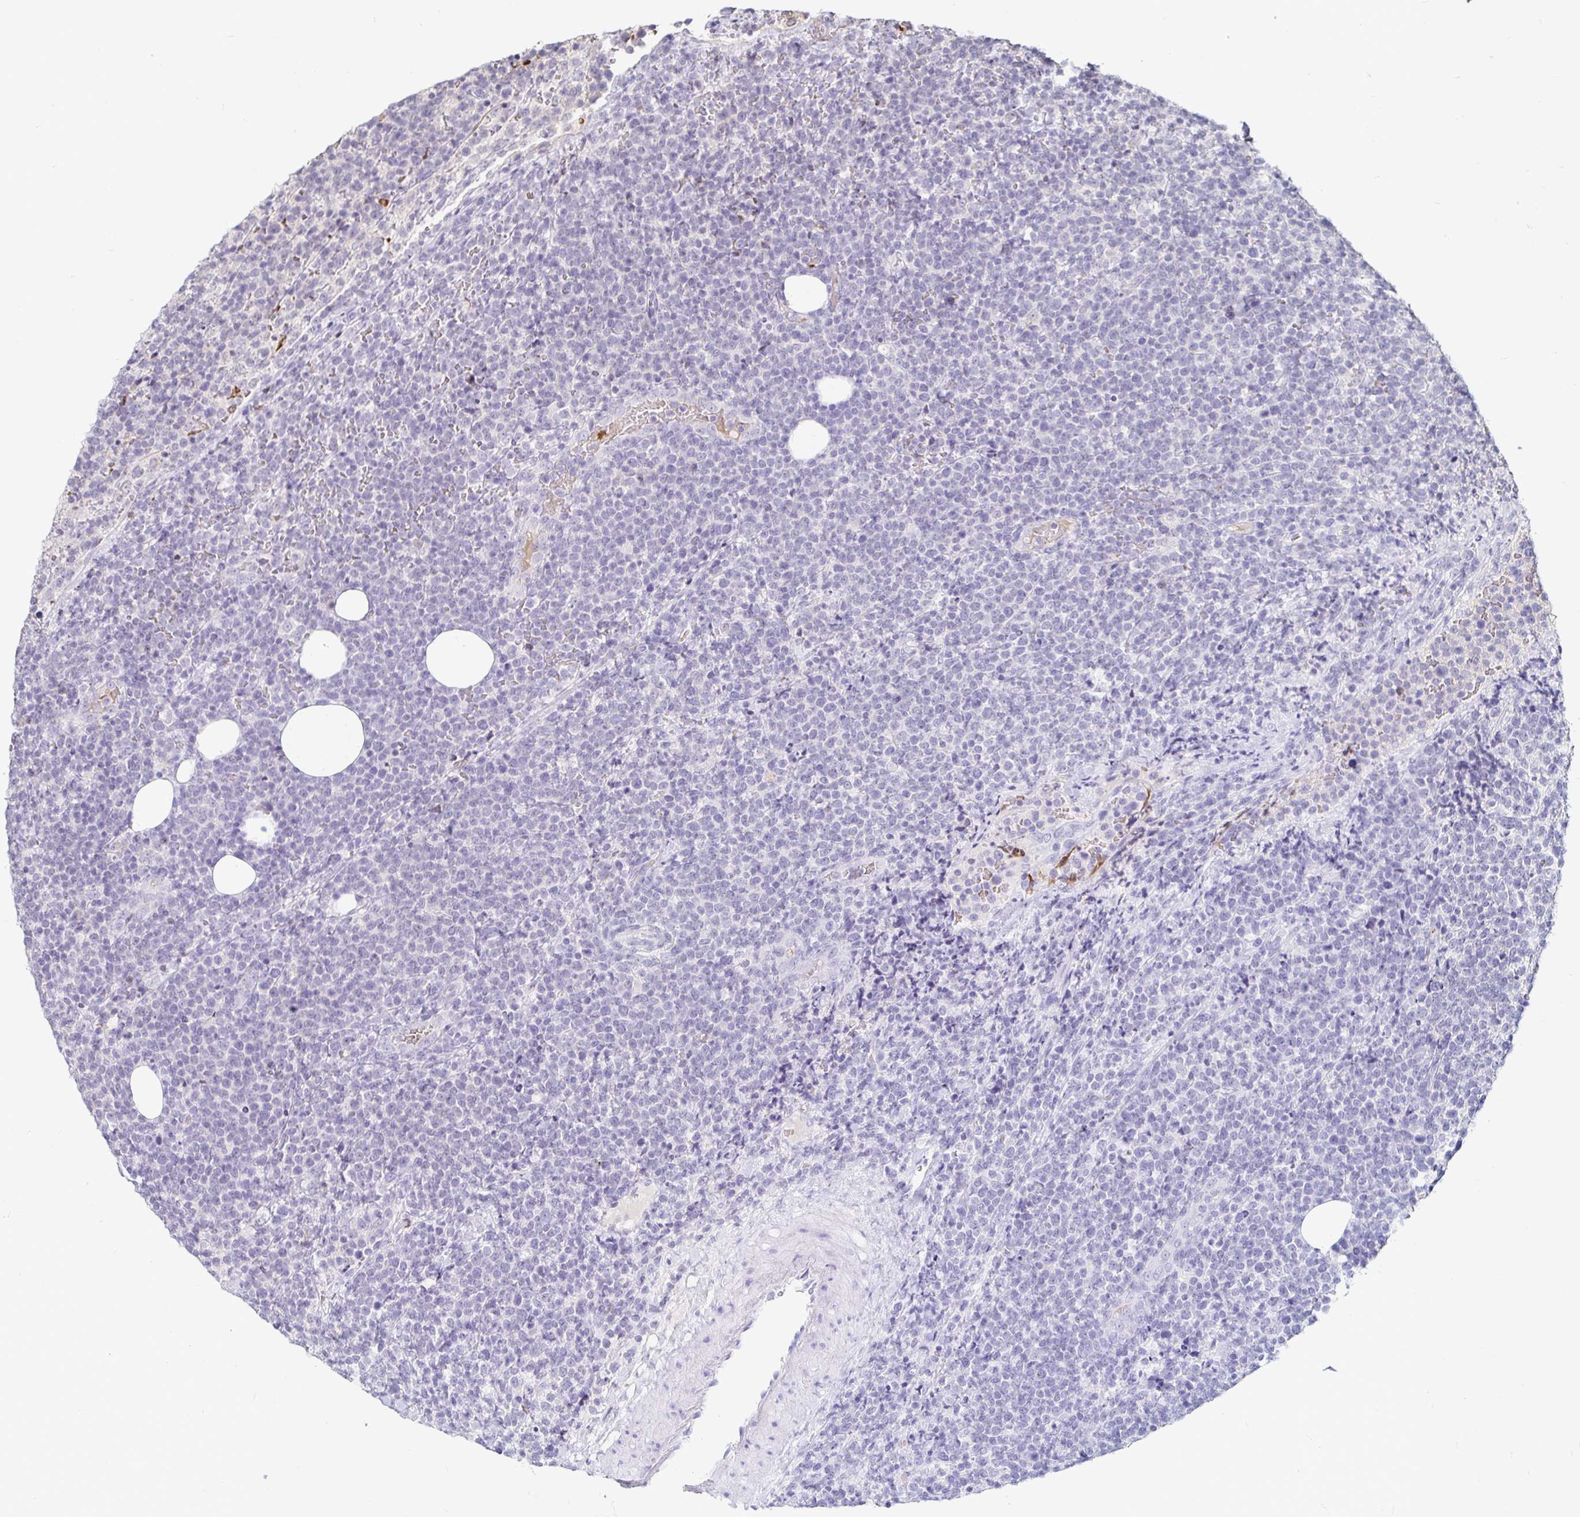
{"staining": {"intensity": "negative", "quantity": "none", "location": "none"}, "tissue": "lymphoma", "cell_type": "Tumor cells", "image_type": "cancer", "snomed": [{"axis": "morphology", "description": "Malignant lymphoma, non-Hodgkin's type, High grade"}, {"axis": "topography", "description": "Lymph node"}], "caption": "The histopathology image displays no staining of tumor cells in lymphoma.", "gene": "FAIM2", "patient": {"sex": "male", "age": 61}}